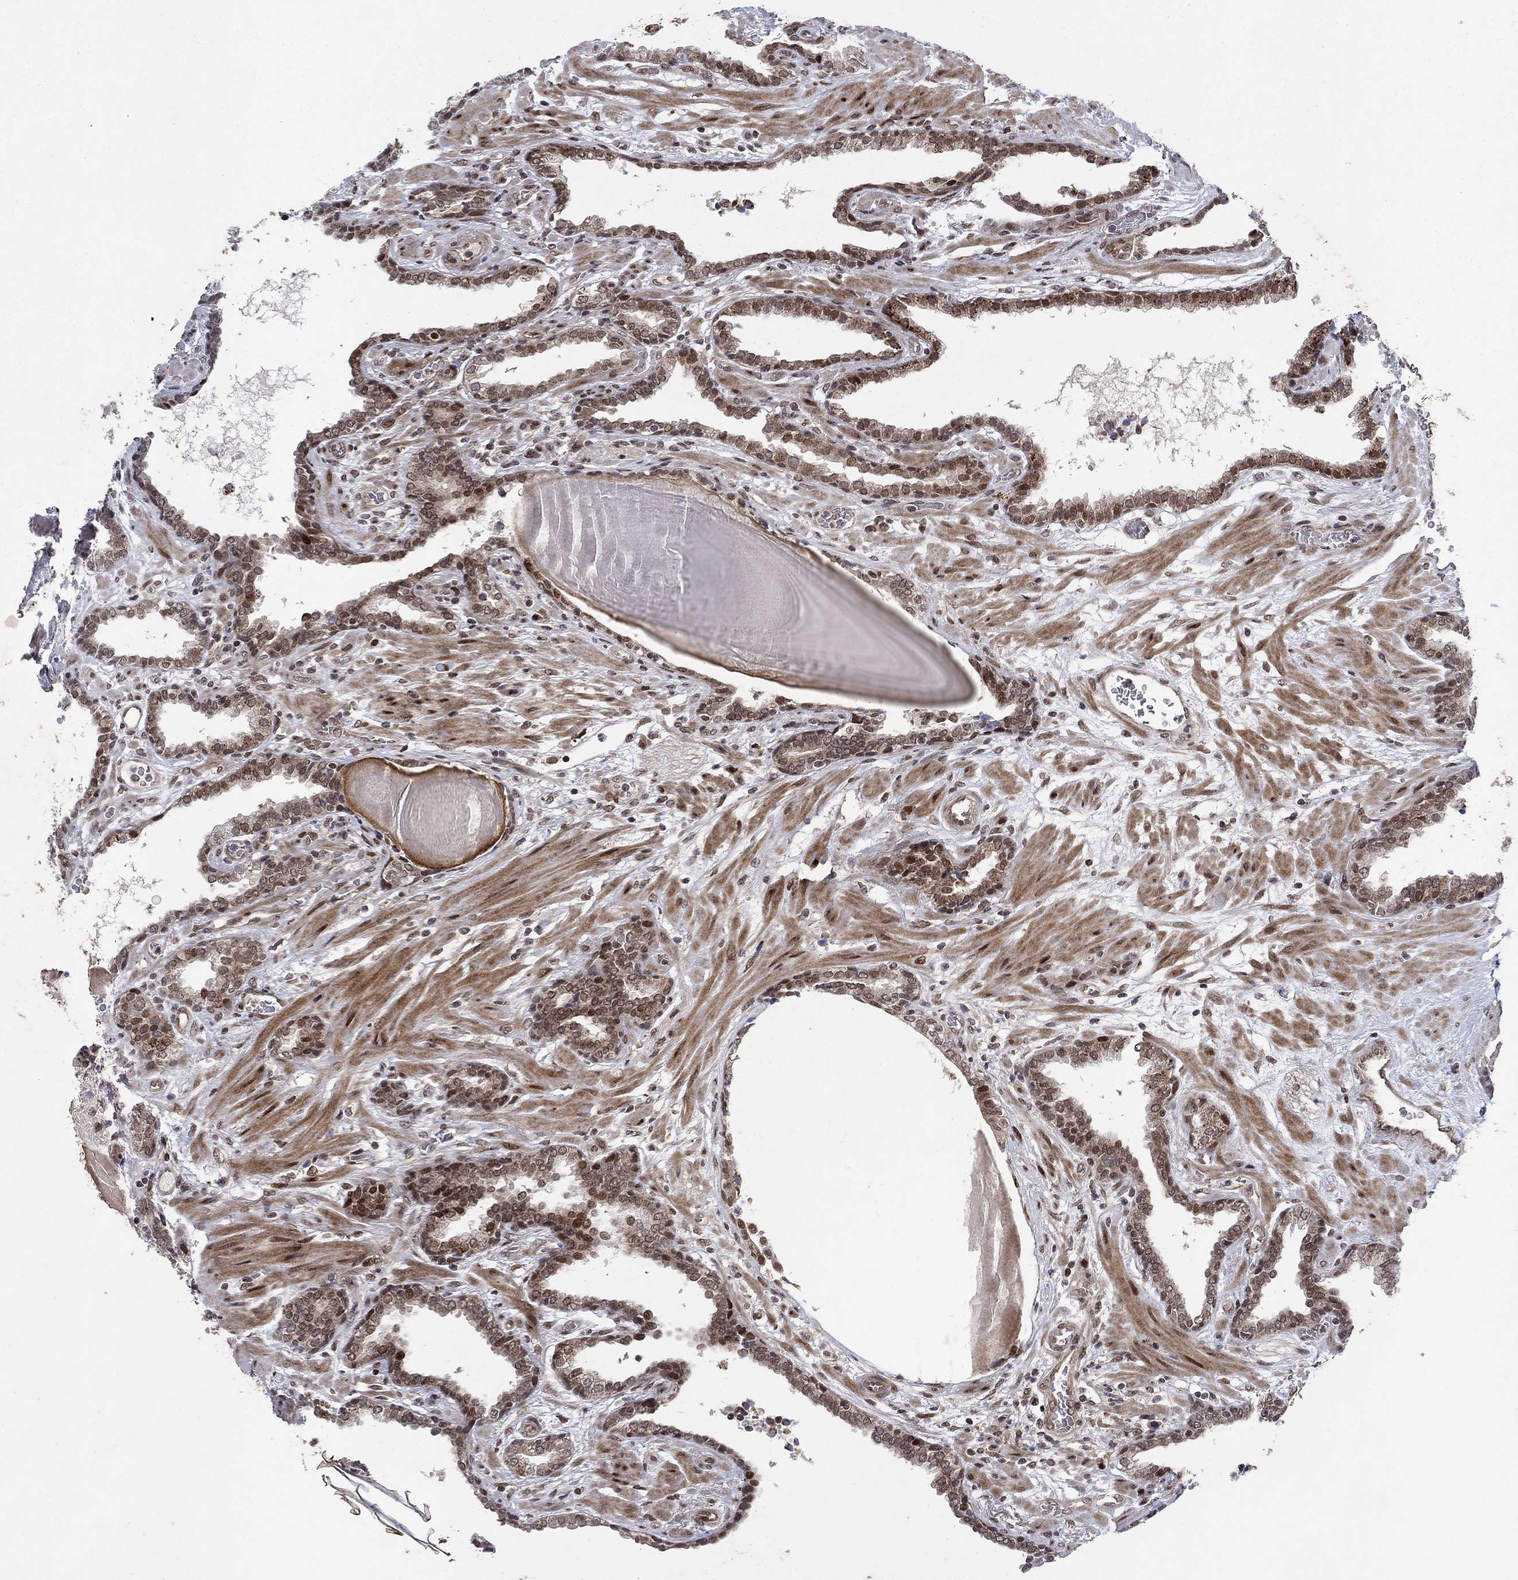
{"staining": {"intensity": "strong", "quantity": "<25%", "location": "nuclear"}, "tissue": "prostate cancer", "cell_type": "Tumor cells", "image_type": "cancer", "snomed": [{"axis": "morphology", "description": "Adenocarcinoma, Low grade"}, {"axis": "topography", "description": "Prostate"}], "caption": "Tumor cells display medium levels of strong nuclear staining in about <25% of cells in prostate cancer (adenocarcinoma (low-grade)).", "gene": "PRICKLE4", "patient": {"sex": "male", "age": 69}}